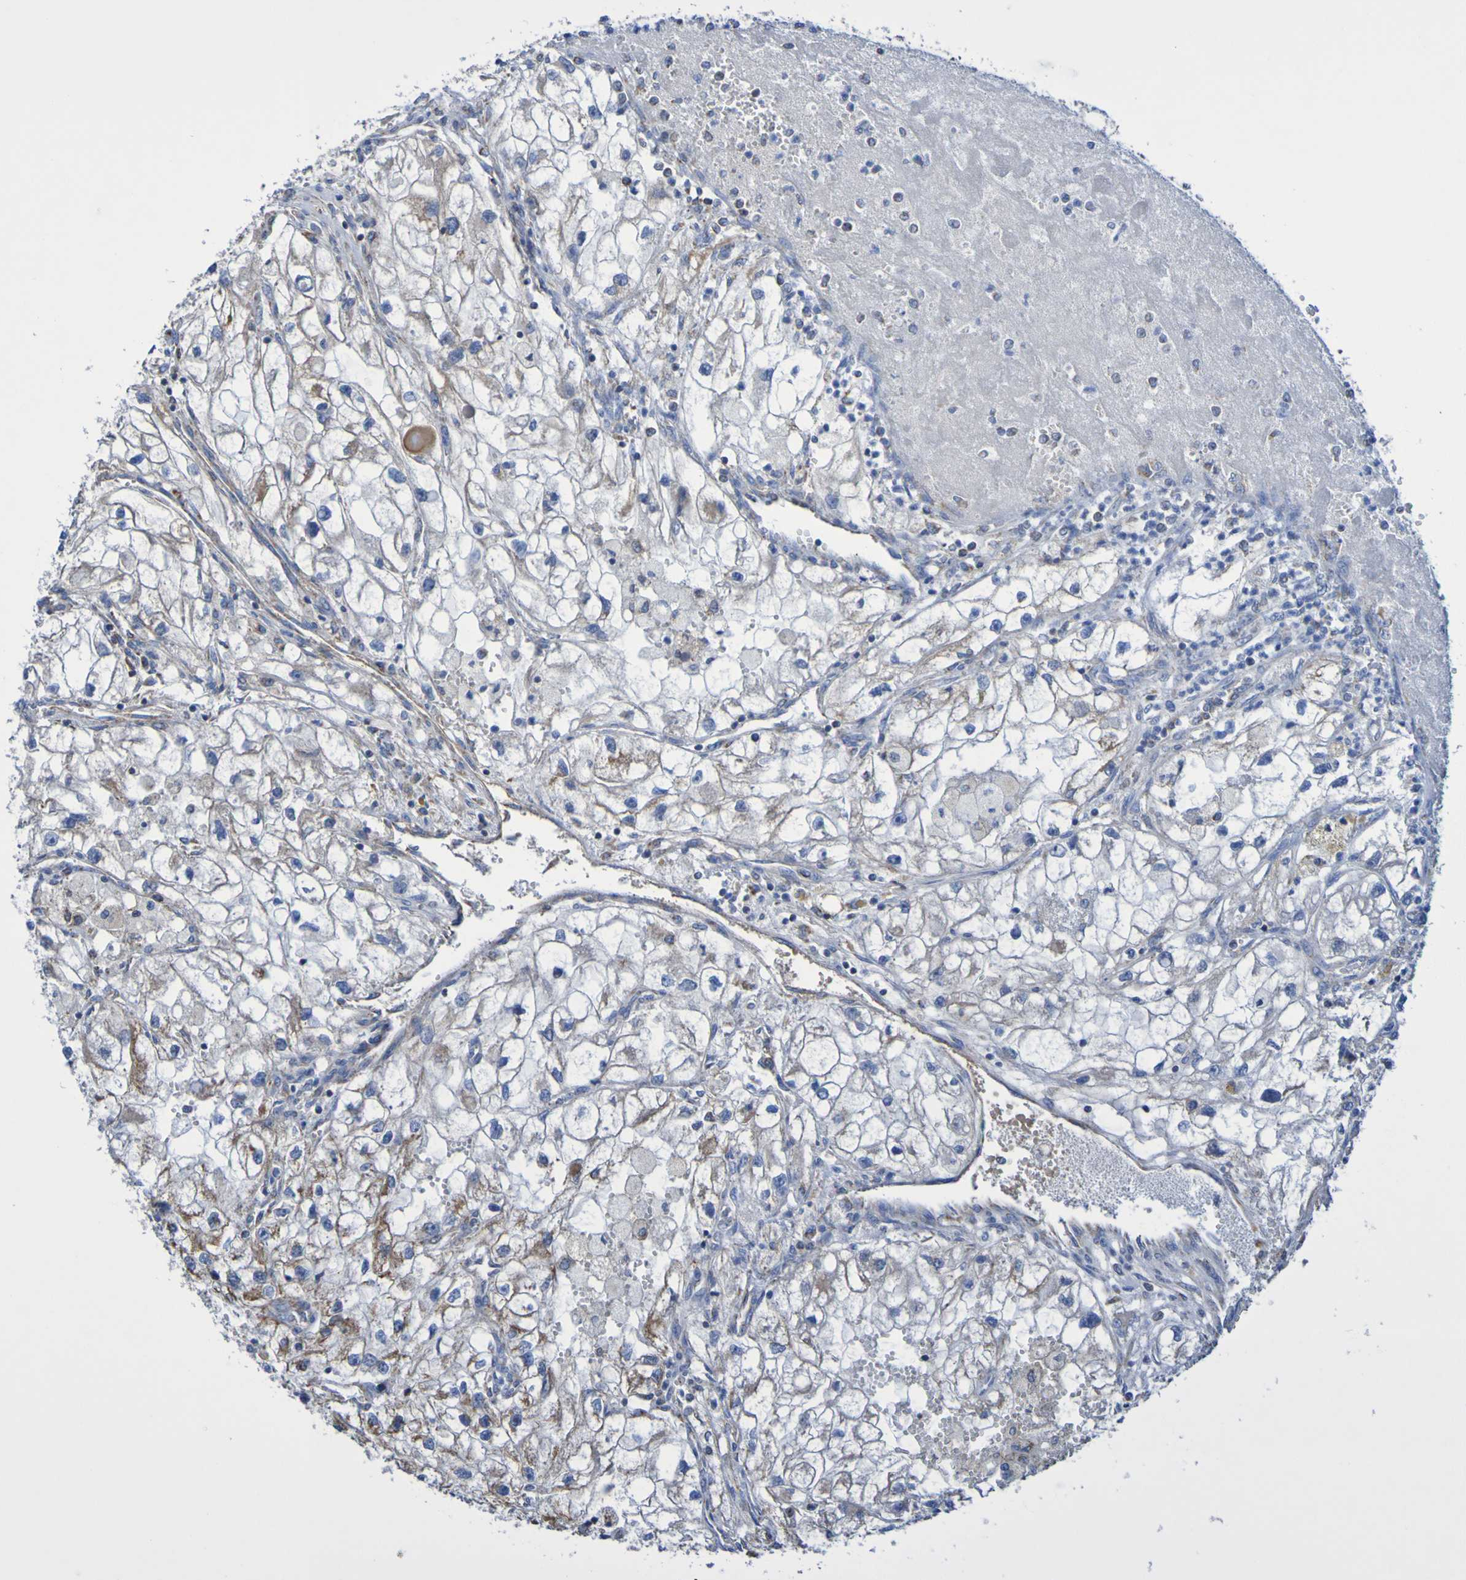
{"staining": {"intensity": "negative", "quantity": "none", "location": "none"}, "tissue": "renal cancer", "cell_type": "Tumor cells", "image_type": "cancer", "snomed": [{"axis": "morphology", "description": "Adenocarcinoma, NOS"}, {"axis": "topography", "description": "Kidney"}], "caption": "Protein analysis of renal cancer demonstrates no significant positivity in tumor cells.", "gene": "CNTN2", "patient": {"sex": "female", "age": 70}}